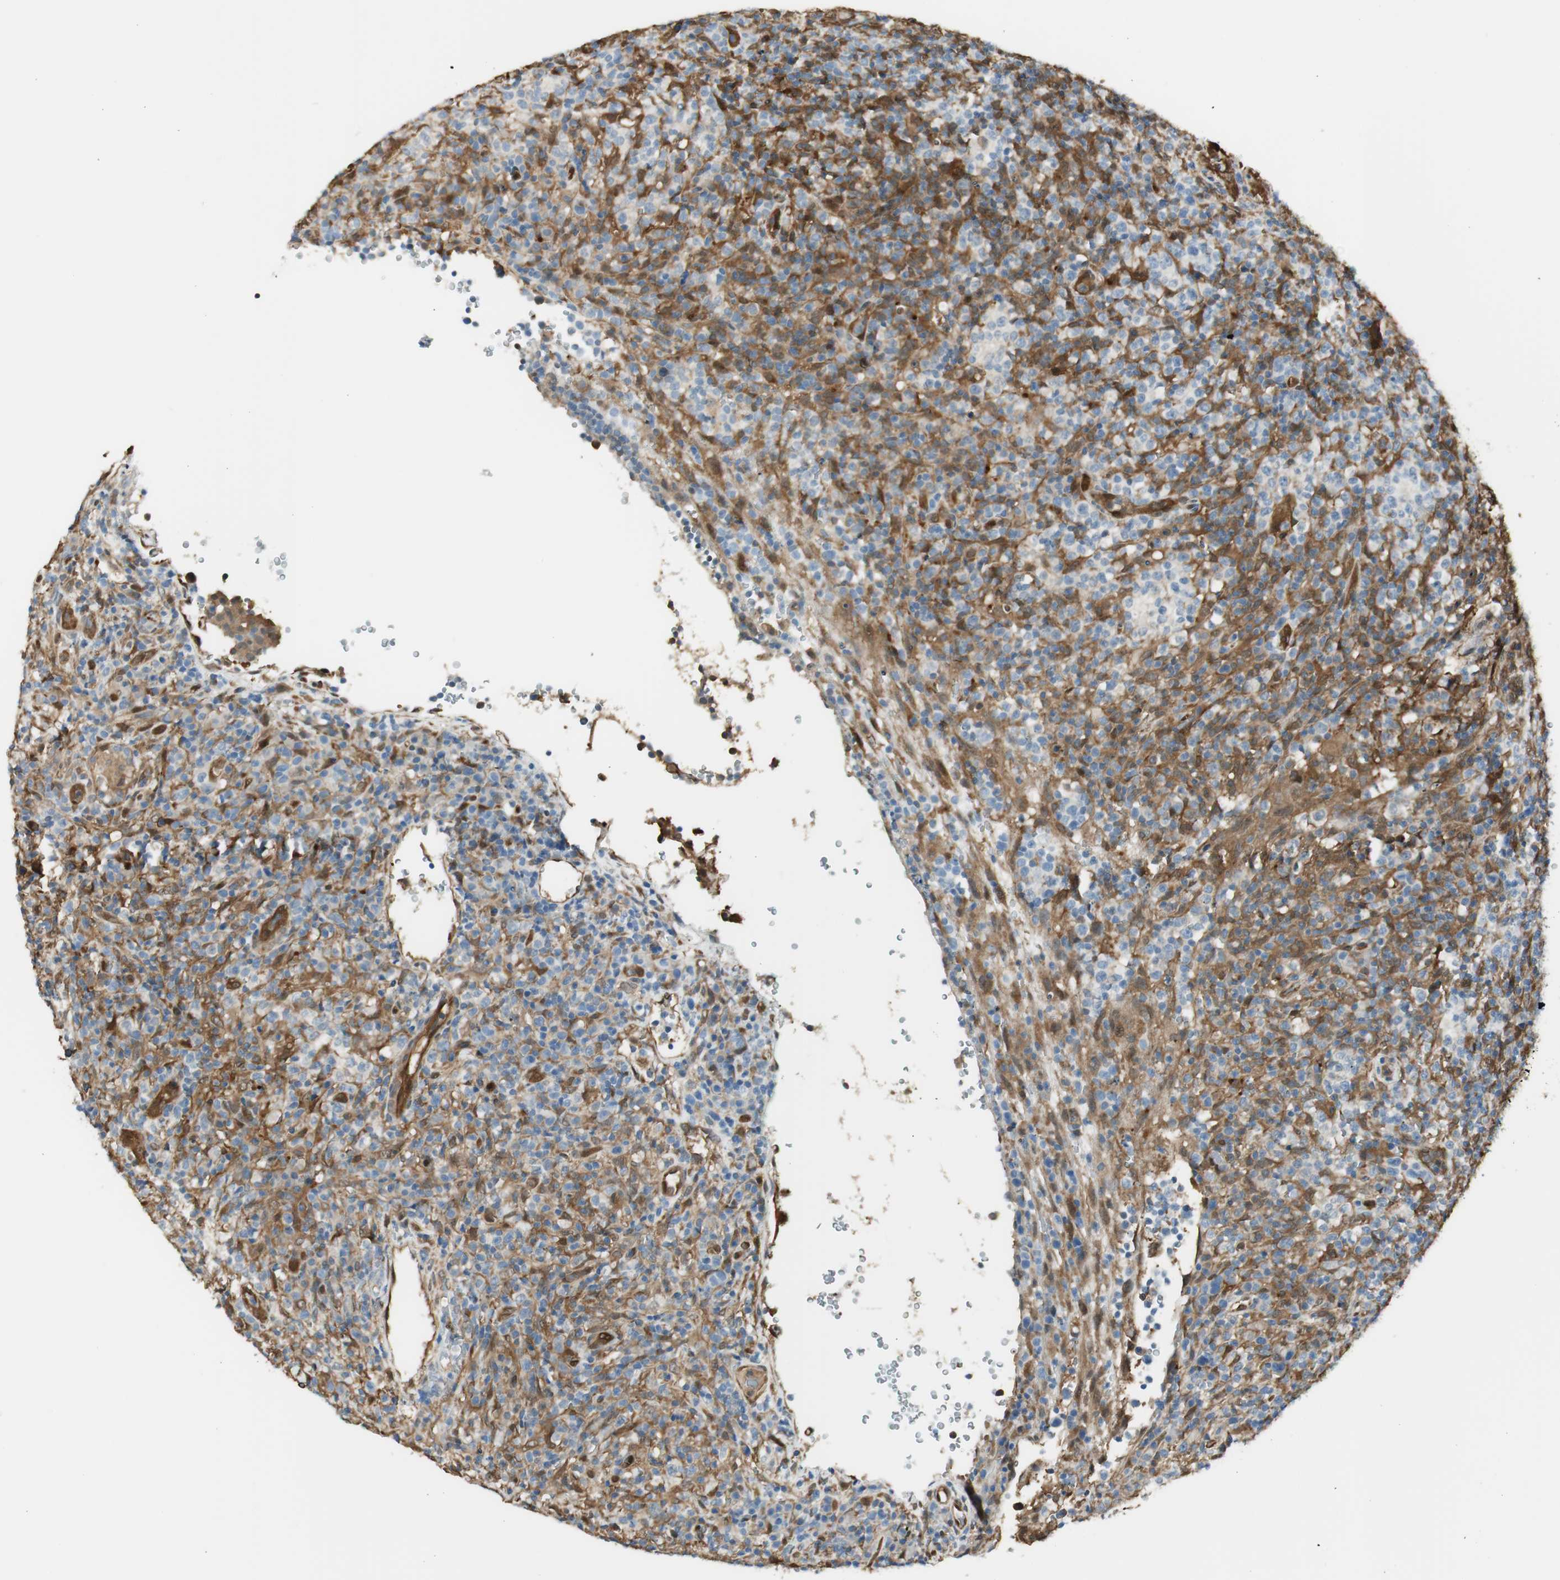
{"staining": {"intensity": "negative", "quantity": "none", "location": "none"}, "tissue": "lymphoma", "cell_type": "Tumor cells", "image_type": "cancer", "snomed": [{"axis": "morphology", "description": "Malignant lymphoma, non-Hodgkin's type, High grade"}, {"axis": "topography", "description": "Lymph node"}], "caption": "Human lymphoma stained for a protein using immunohistochemistry reveals no staining in tumor cells.", "gene": "SERPINB6", "patient": {"sex": "female", "age": 76}}